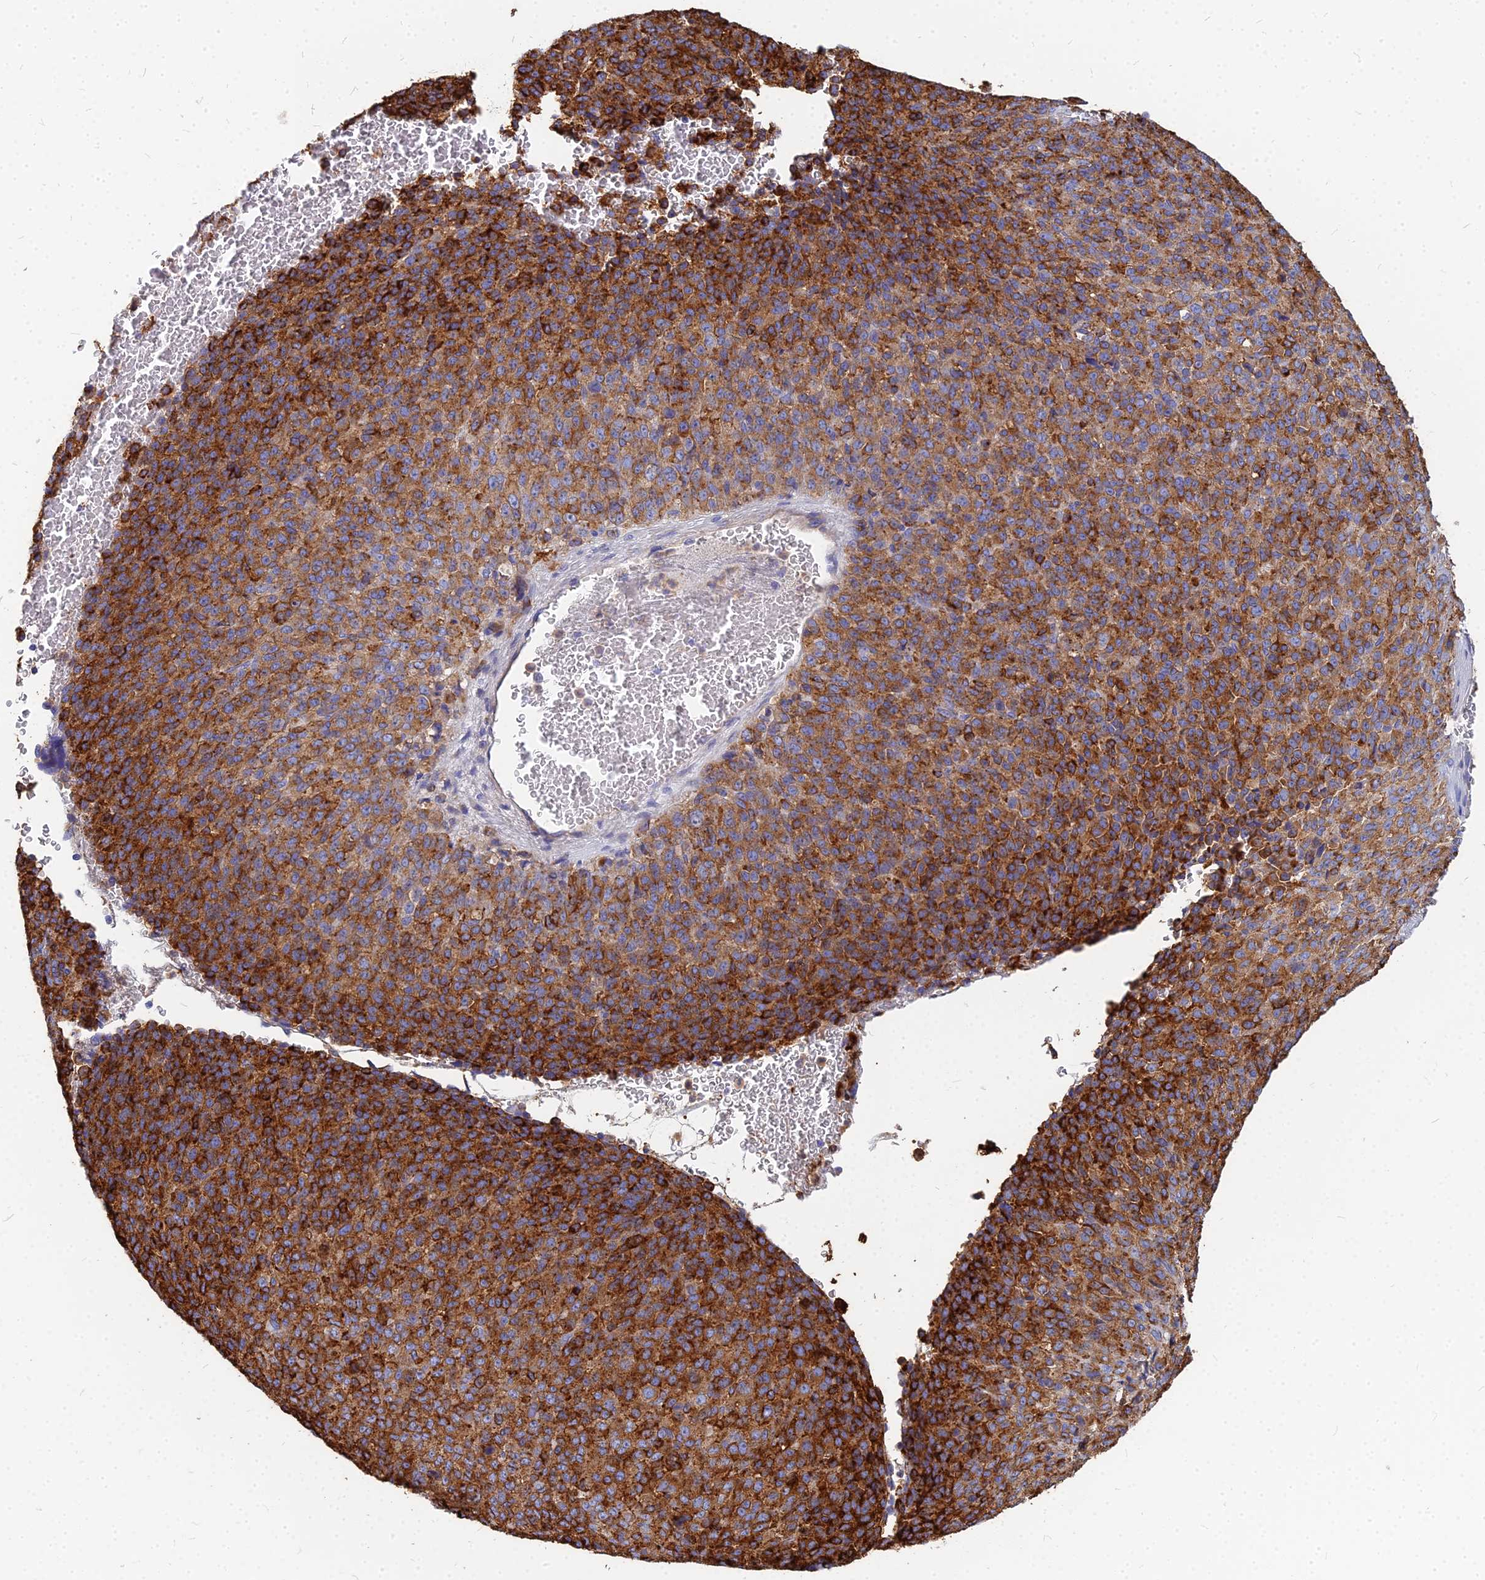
{"staining": {"intensity": "strong", "quantity": ">75%", "location": "cytoplasmic/membranous"}, "tissue": "melanoma", "cell_type": "Tumor cells", "image_type": "cancer", "snomed": [{"axis": "morphology", "description": "Malignant melanoma, Metastatic site"}, {"axis": "topography", "description": "Brain"}], "caption": "Immunohistochemical staining of human melanoma exhibits high levels of strong cytoplasmic/membranous expression in approximately >75% of tumor cells.", "gene": "VAT1", "patient": {"sex": "female", "age": 56}}